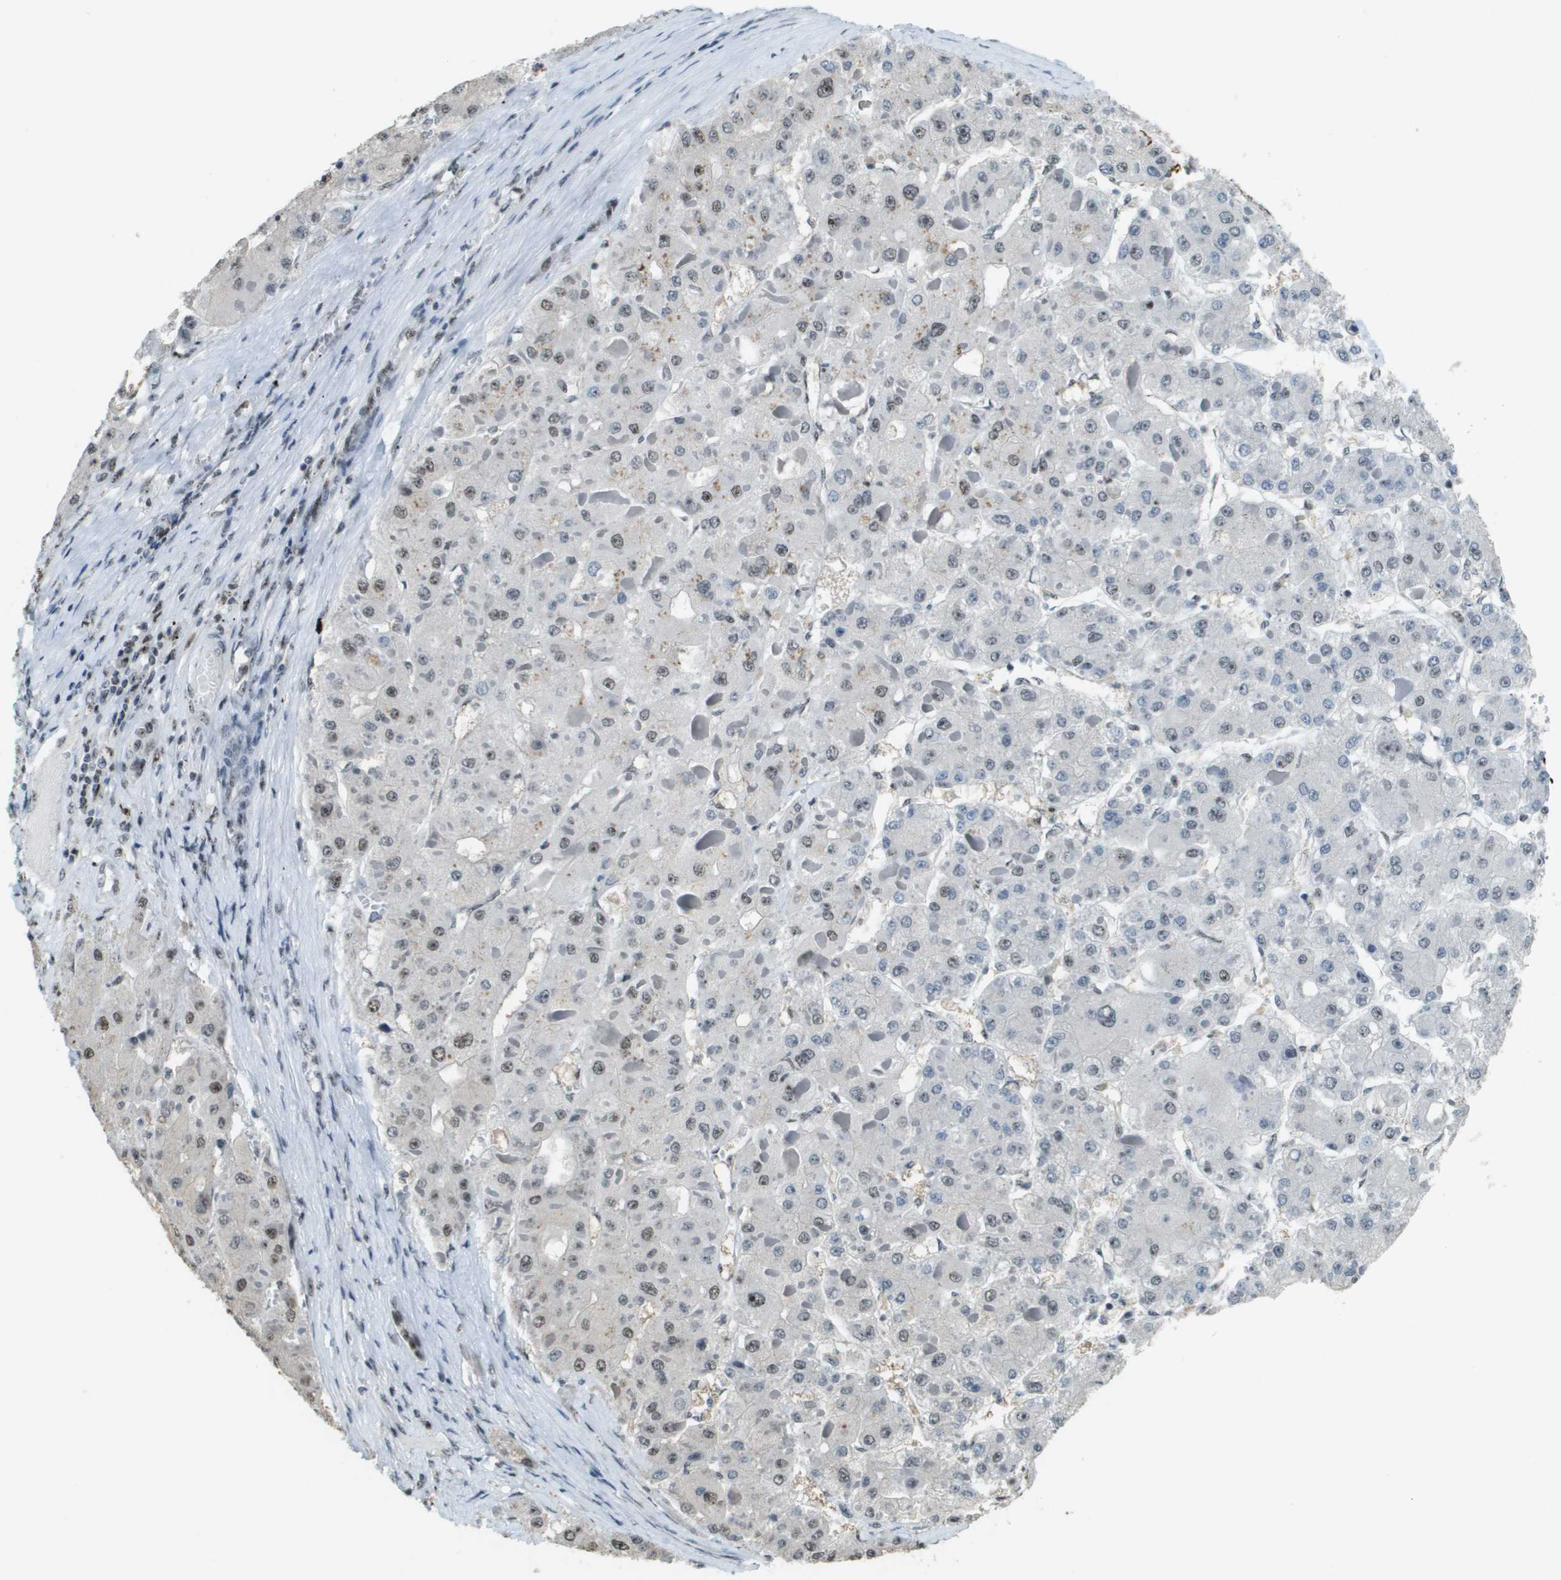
{"staining": {"intensity": "weak", "quantity": "25%-75%", "location": "nuclear"}, "tissue": "liver cancer", "cell_type": "Tumor cells", "image_type": "cancer", "snomed": [{"axis": "morphology", "description": "Carcinoma, Hepatocellular, NOS"}, {"axis": "topography", "description": "Liver"}], "caption": "Hepatocellular carcinoma (liver) stained with DAB (3,3'-diaminobenzidine) IHC exhibits low levels of weak nuclear expression in about 25%-75% of tumor cells.", "gene": "SP100", "patient": {"sex": "female", "age": 73}}